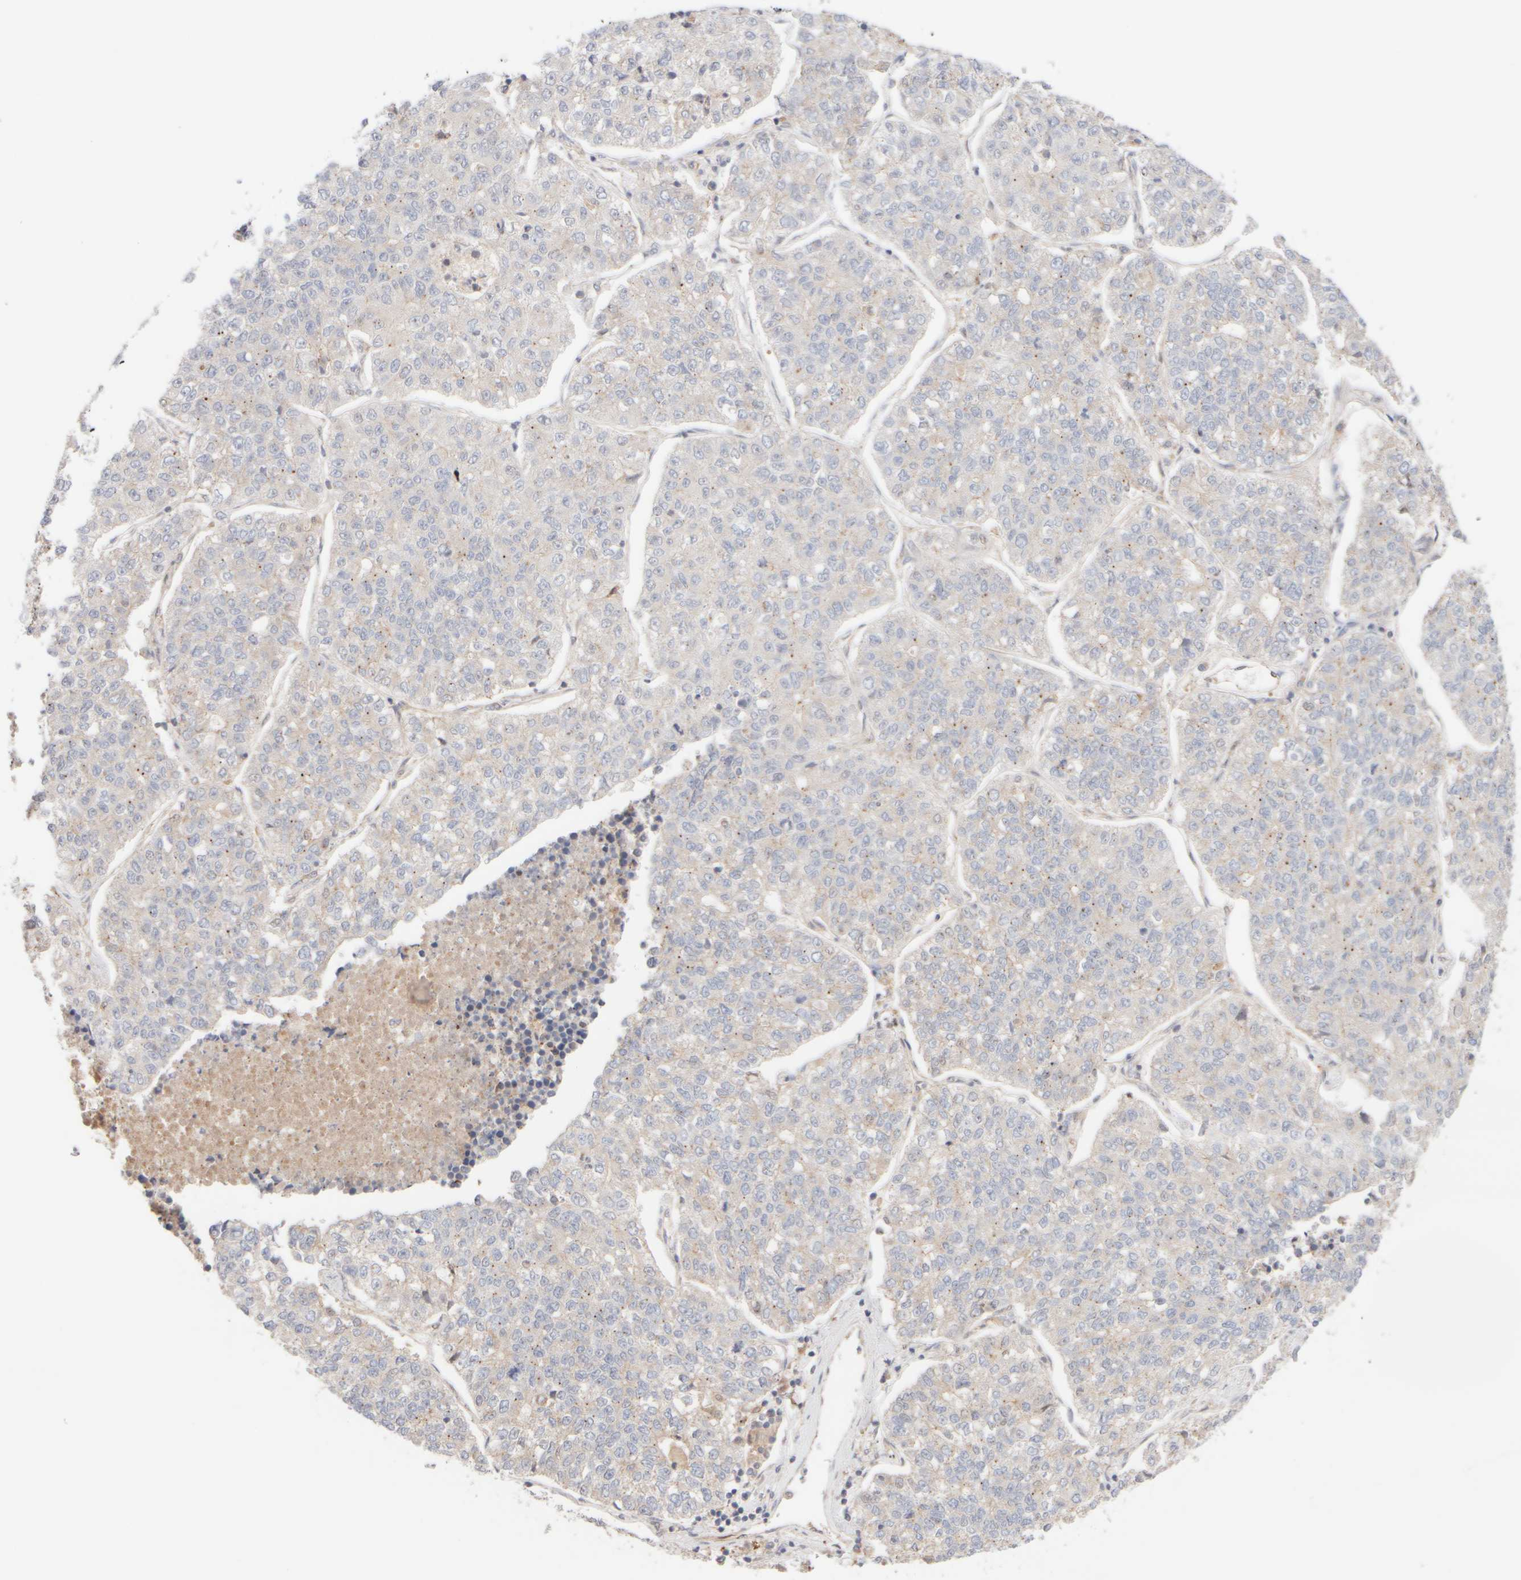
{"staining": {"intensity": "negative", "quantity": "none", "location": "none"}, "tissue": "lung cancer", "cell_type": "Tumor cells", "image_type": "cancer", "snomed": [{"axis": "morphology", "description": "Adenocarcinoma, NOS"}, {"axis": "topography", "description": "Lung"}], "caption": "High magnification brightfield microscopy of lung cancer stained with DAB (3,3'-diaminobenzidine) (brown) and counterstained with hematoxylin (blue): tumor cells show no significant expression.", "gene": "RABEP1", "patient": {"sex": "male", "age": 49}}